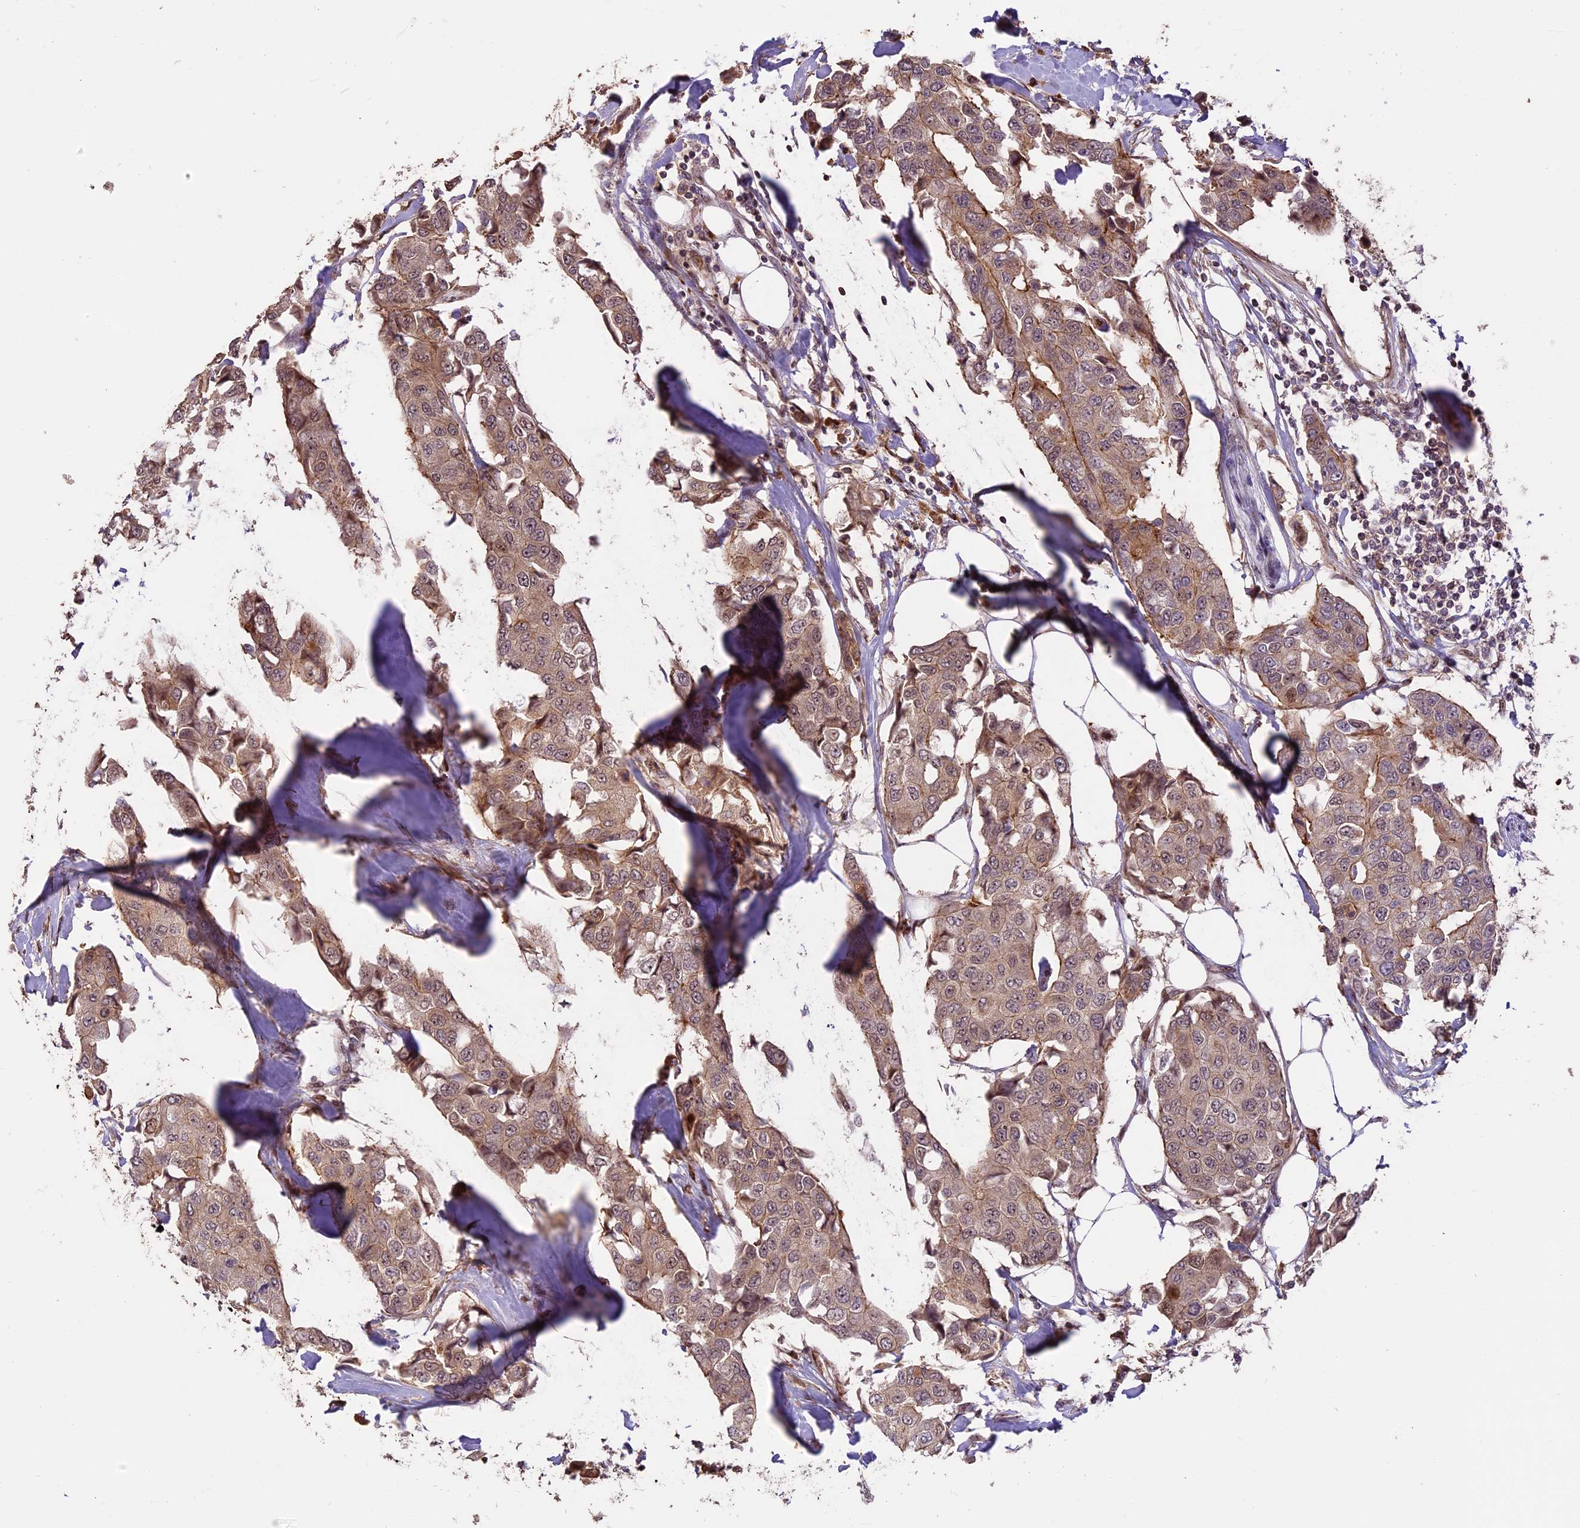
{"staining": {"intensity": "weak", "quantity": ">75%", "location": "cytoplasmic/membranous,nuclear"}, "tissue": "breast cancer", "cell_type": "Tumor cells", "image_type": "cancer", "snomed": [{"axis": "morphology", "description": "Duct carcinoma"}, {"axis": "topography", "description": "Breast"}], "caption": "A brown stain highlights weak cytoplasmic/membranous and nuclear staining of a protein in human breast cancer (invasive ductal carcinoma) tumor cells. (DAB (3,3'-diaminobenzidine) IHC with brightfield microscopy, high magnification).", "gene": "ENHO", "patient": {"sex": "female", "age": 80}}